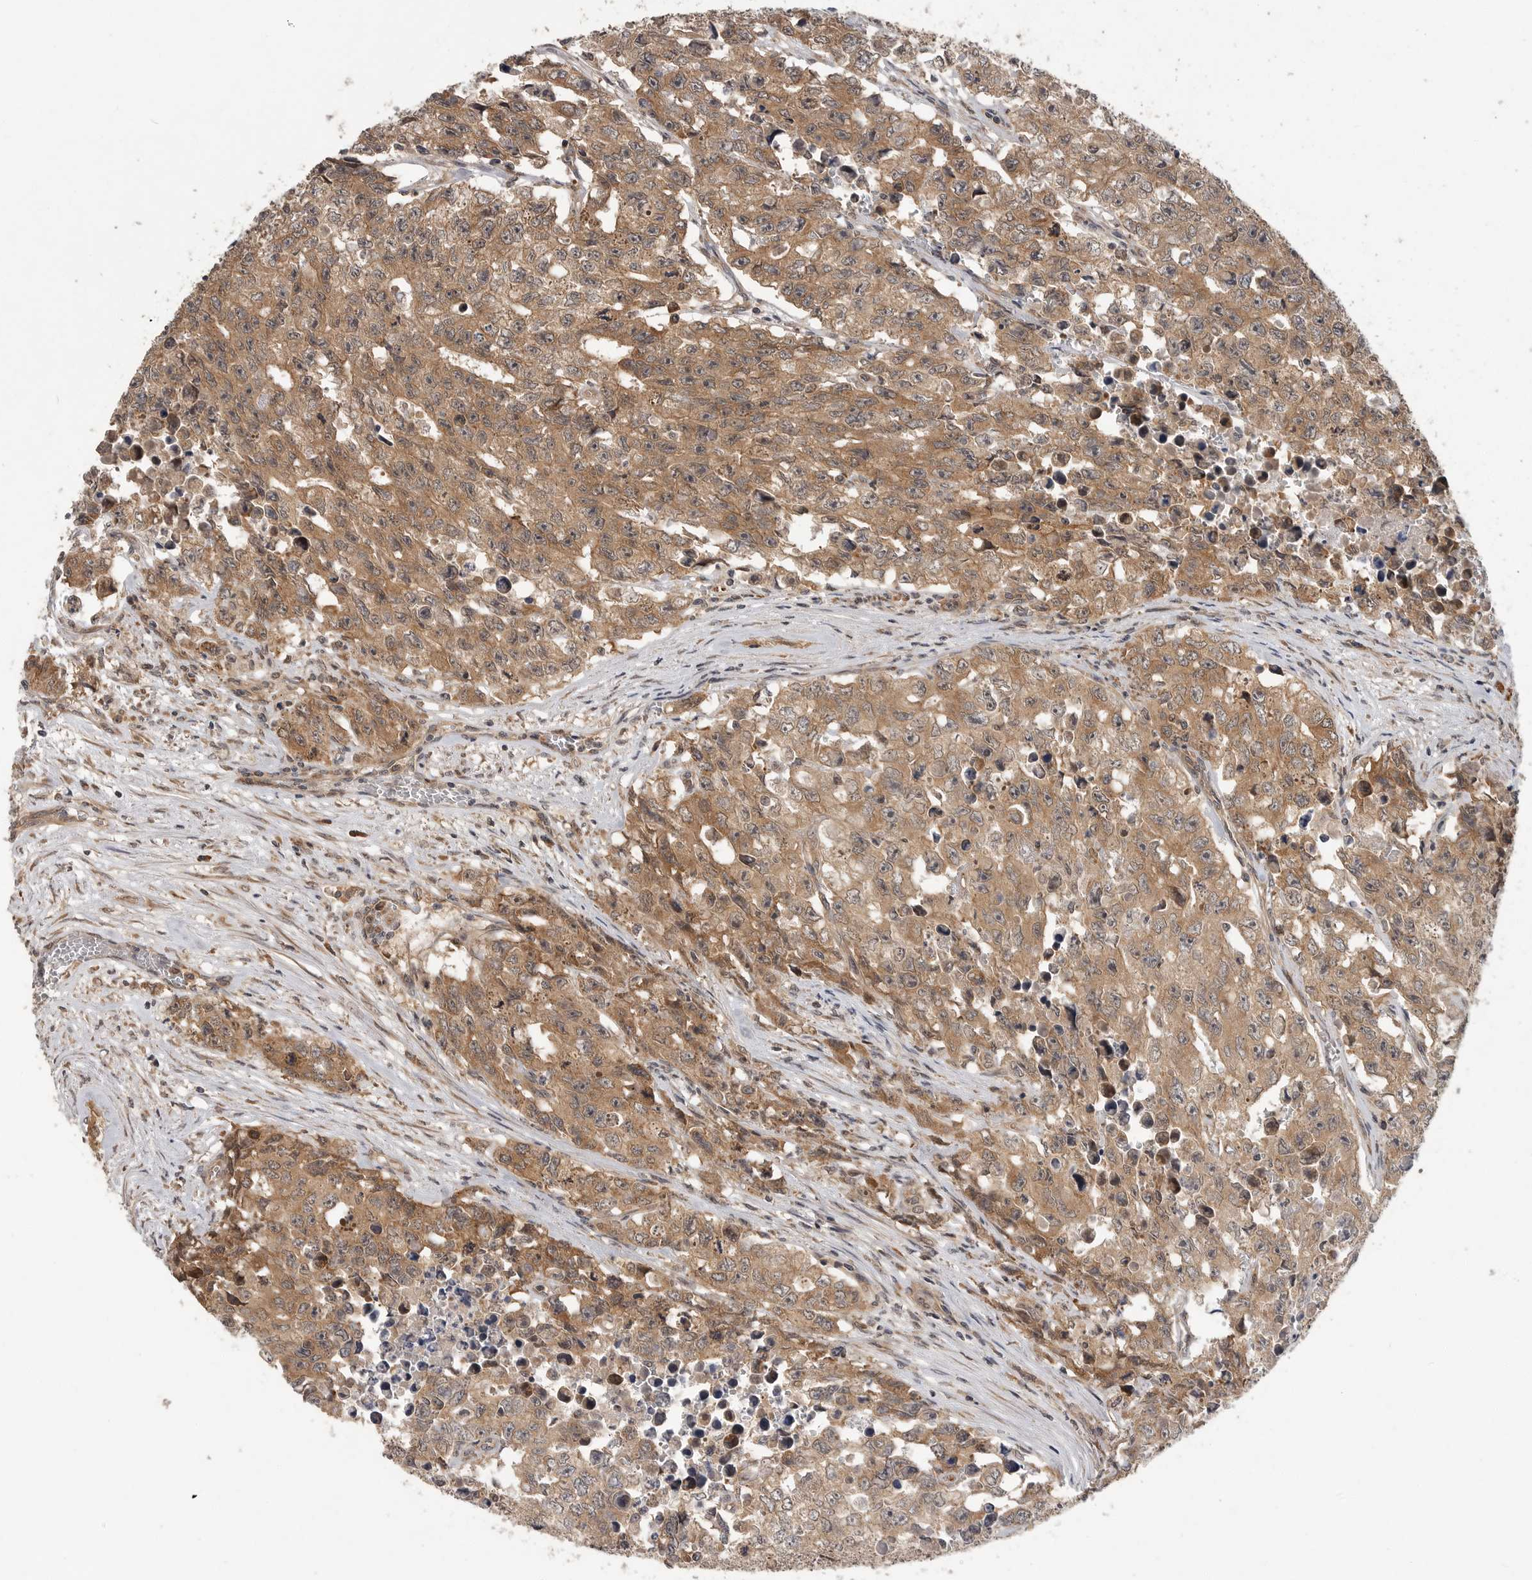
{"staining": {"intensity": "moderate", "quantity": ">75%", "location": "cytoplasmic/membranous"}, "tissue": "testis cancer", "cell_type": "Tumor cells", "image_type": "cancer", "snomed": [{"axis": "morphology", "description": "Carcinoma, Embryonal, NOS"}, {"axis": "topography", "description": "Testis"}], "caption": "Moderate cytoplasmic/membranous positivity for a protein is present in approximately >75% of tumor cells of testis embryonal carcinoma using immunohistochemistry.", "gene": "OSBPL9", "patient": {"sex": "male", "age": 28}}